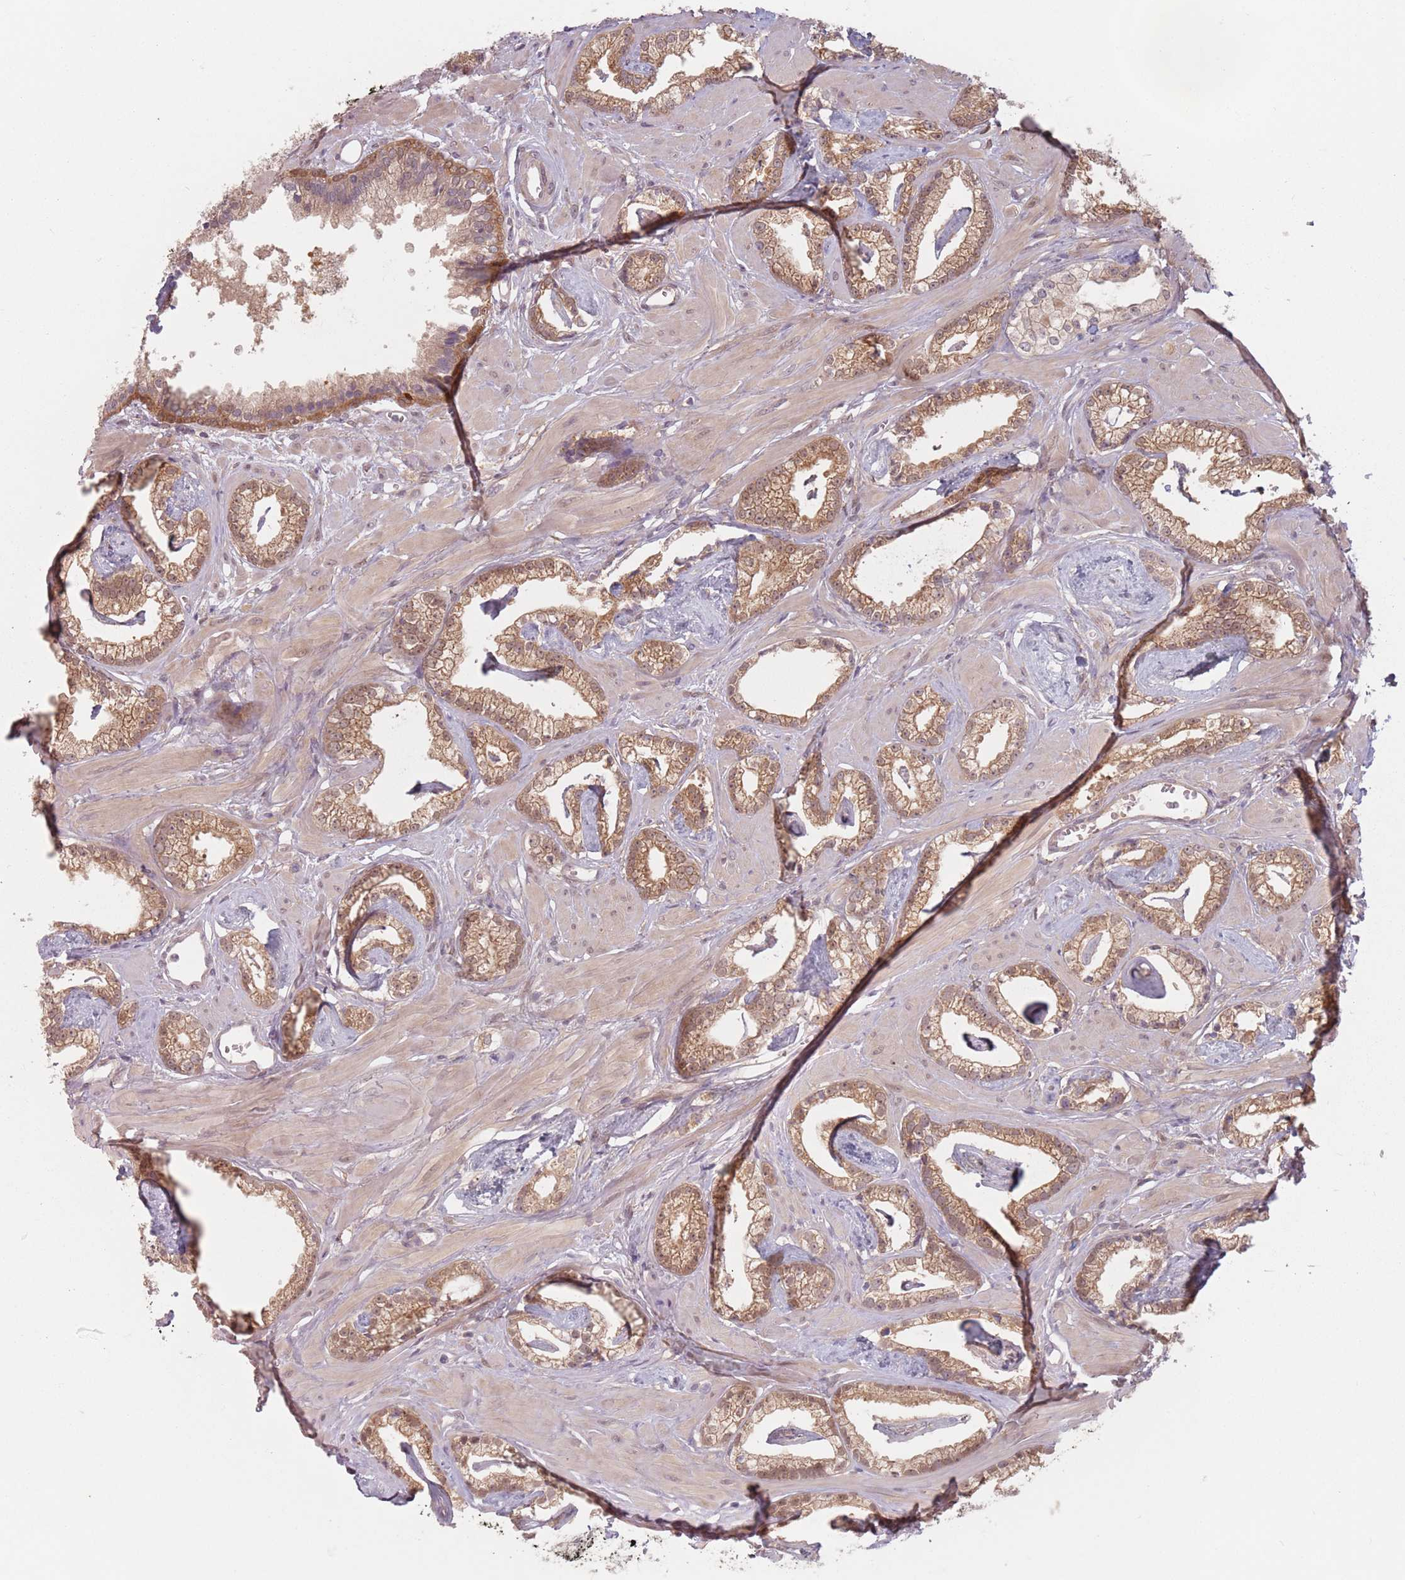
{"staining": {"intensity": "moderate", "quantity": ">75%", "location": "cytoplasmic/membranous,nuclear"}, "tissue": "prostate cancer", "cell_type": "Tumor cells", "image_type": "cancer", "snomed": [{"axis": "morphology", "description": "Adenocarcinoma, Low grade"}, {"axis": "topography", "description": "Prostate"}], "caption": "Protein expression analysis of prostate low-grade adenocarcinoma shows moderate cytoplasmic/membranous and nuclear staining in about >75% of tumor cells.", "gene": "NAXE", "patient": {"sex": "male", "age": 60}}